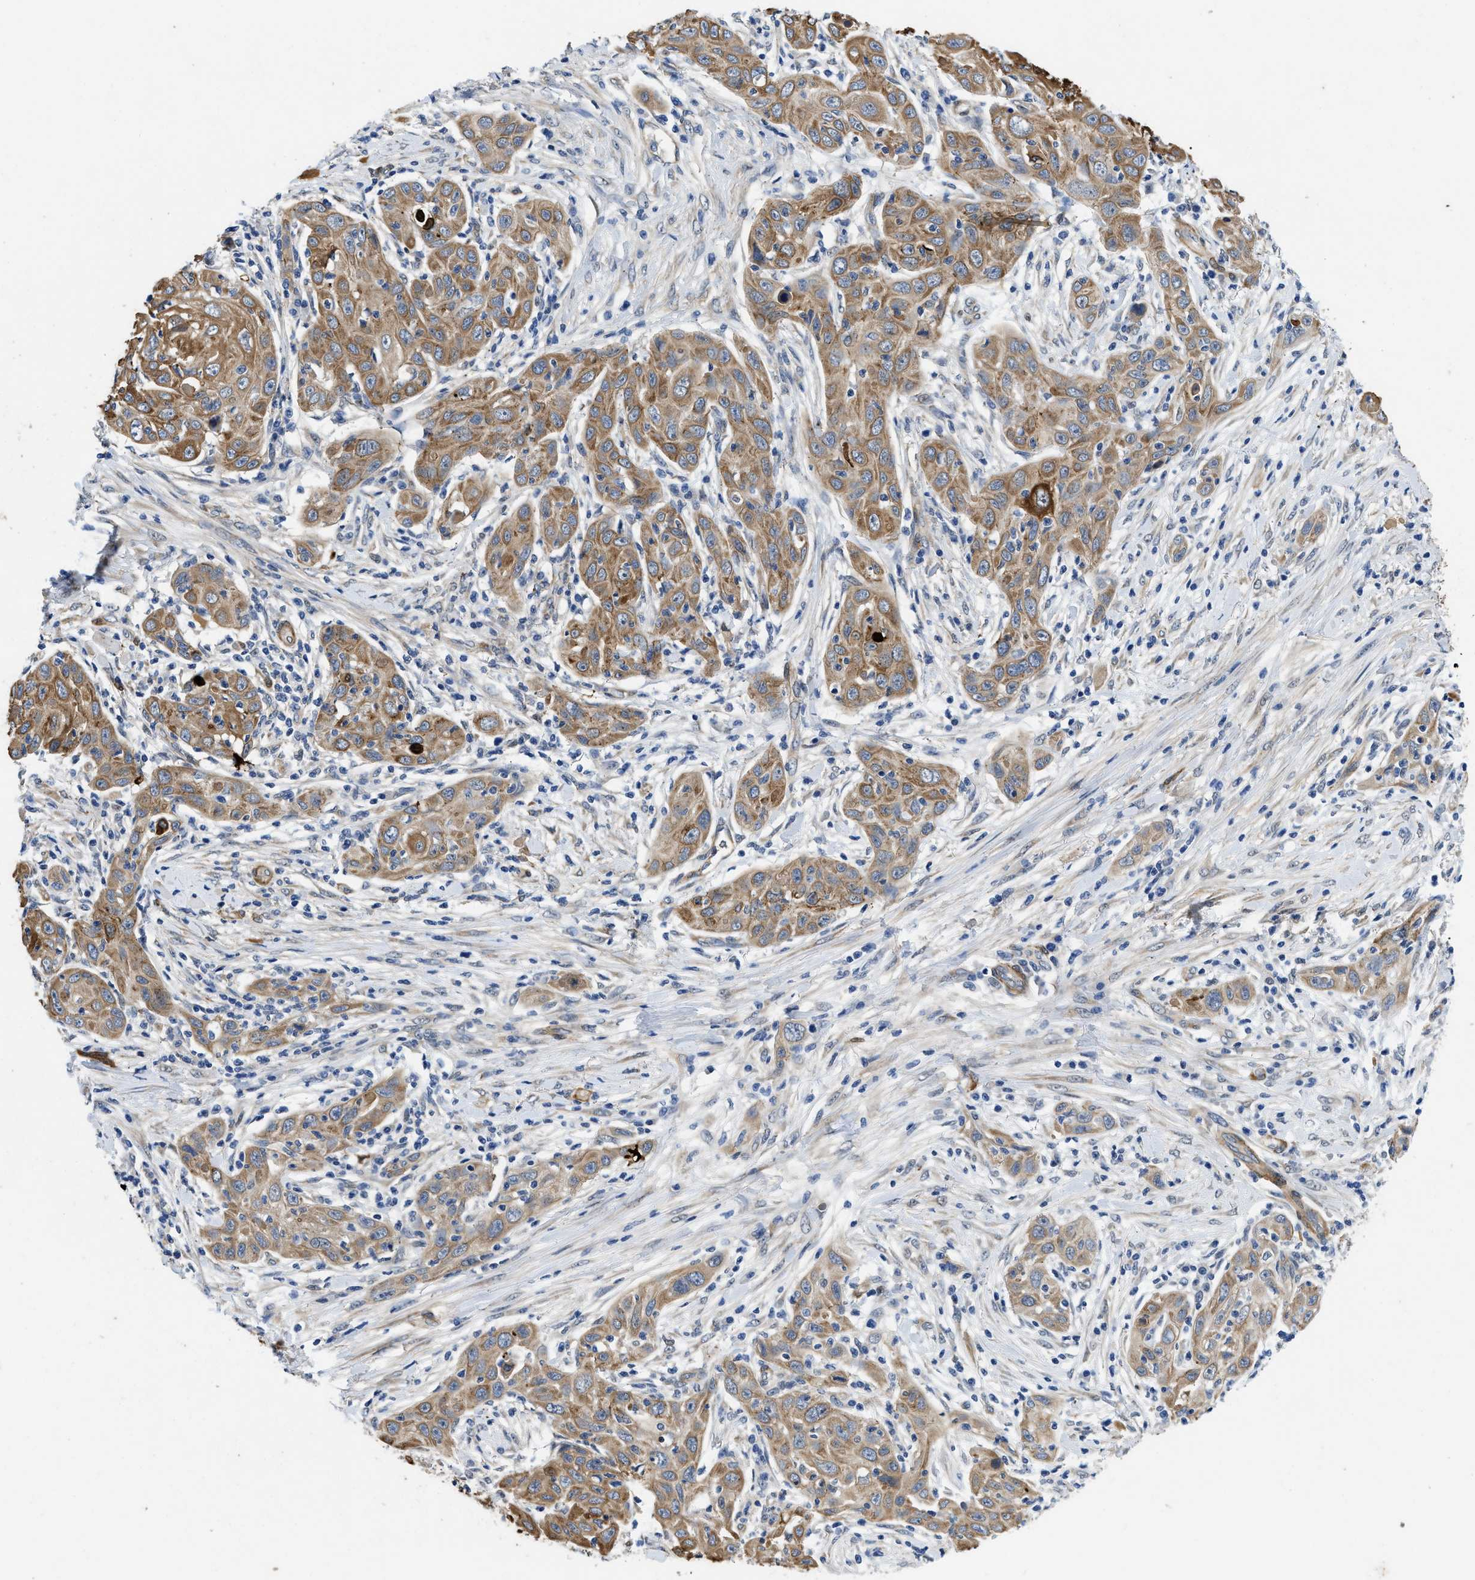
{"staining": {"intensity": "moderate", "quantity": ">75%", "location": "cytoplasmic/membranous"}, "tissue": "skin cancer", "cell_type": "Tumor cells", "image_type": "cancer", "snomed": [{"axis": "morphology", "description": "Squamous cell carcinoma, NOS"}, {"axis": "topography", "description": "Skin"}], "caption": "The immunohistochemical stain shows moderate cytoplasmic/membranous staining in tumor cells of skin squamous cell carcinoma tissue.", "gene": "RAPH1", "patient": {"sex": "female", "age": 88}}